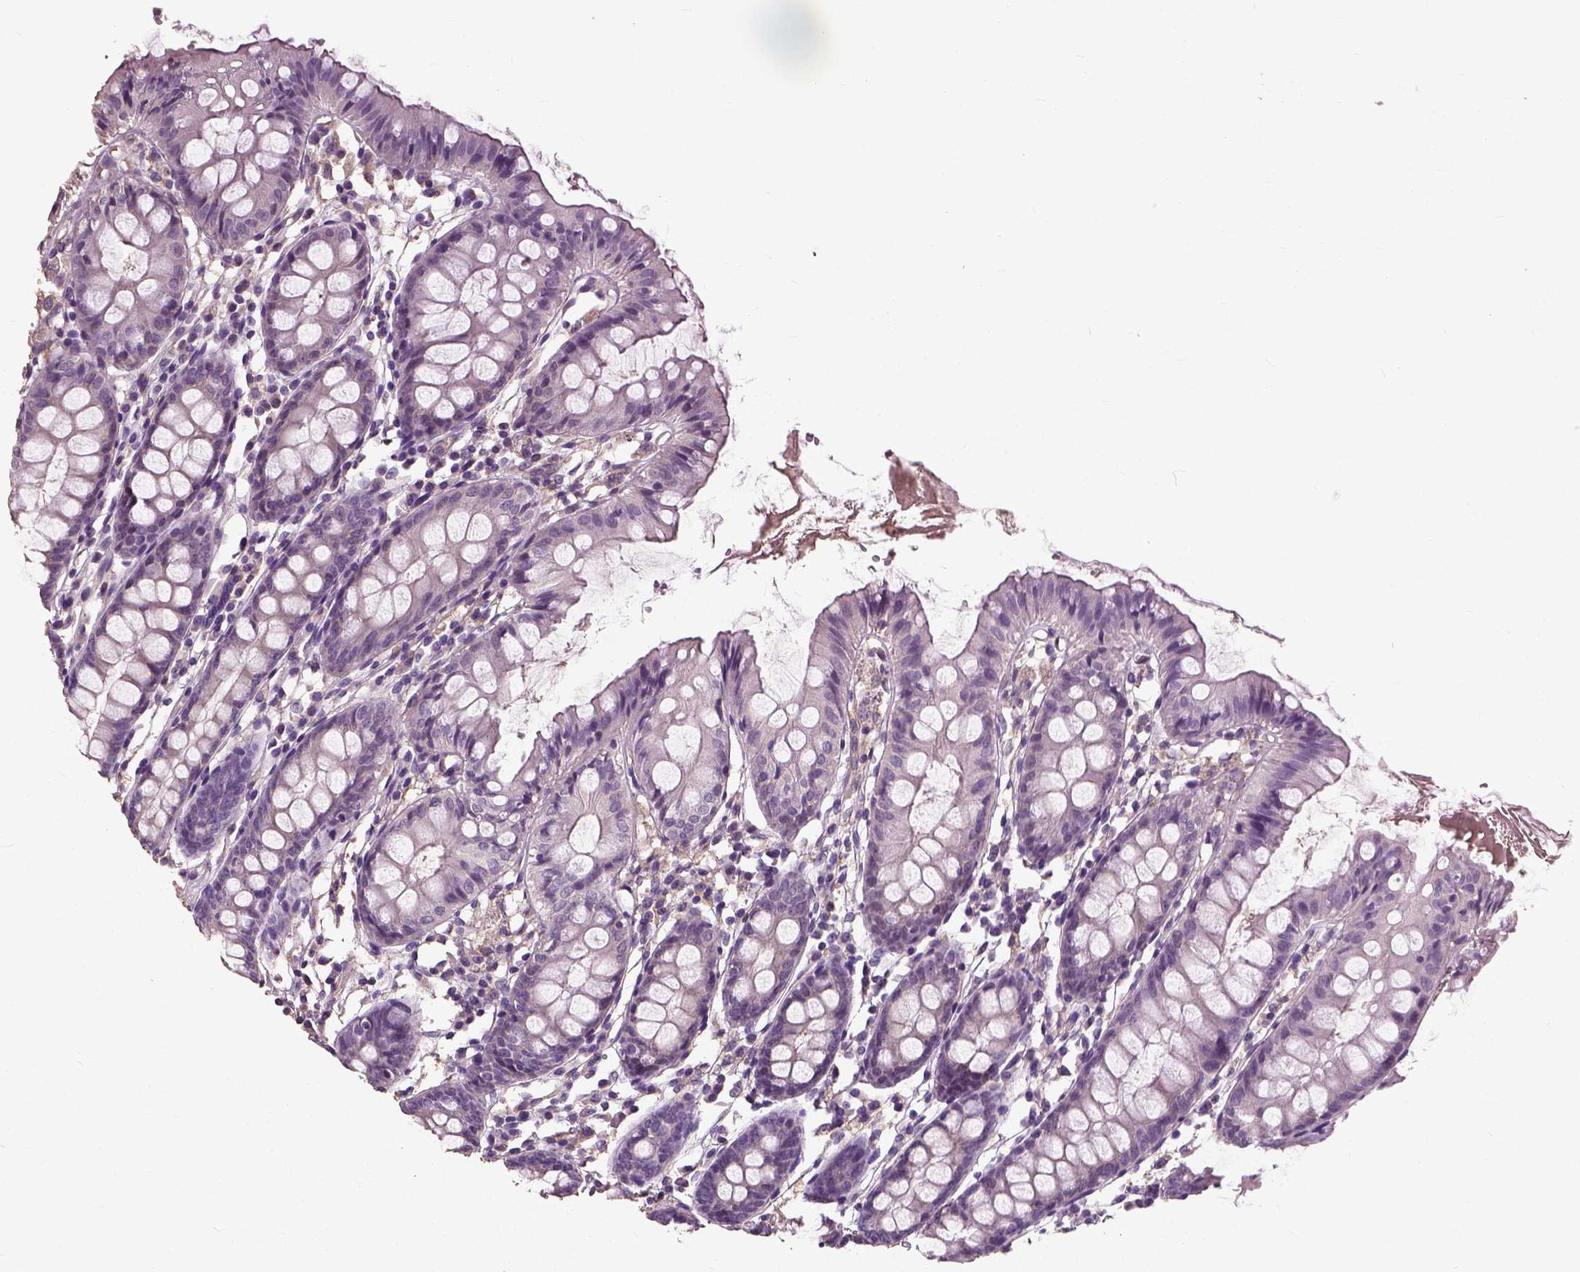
{"staining": {"intensity": "negative", "quantity": "none", "location": "none"}, "tissue": "colon", "cell_type": "Endothelial cells", "image_type": "normal", "snomed": [{"axis": "morphology", "description": "Normal tissue, NOS"}, {"axis": "topography", "description": "Colon"}], "caption": "The immunohistochemistry (IHC) micrograph has no significant staining in endothelial cells of colon. (DAB (3,3'-diaminobenzidine) IHC with hematoxylin counter stain).", "gene": "PEA15", "patient": {"sex": "female", "age": 84}}